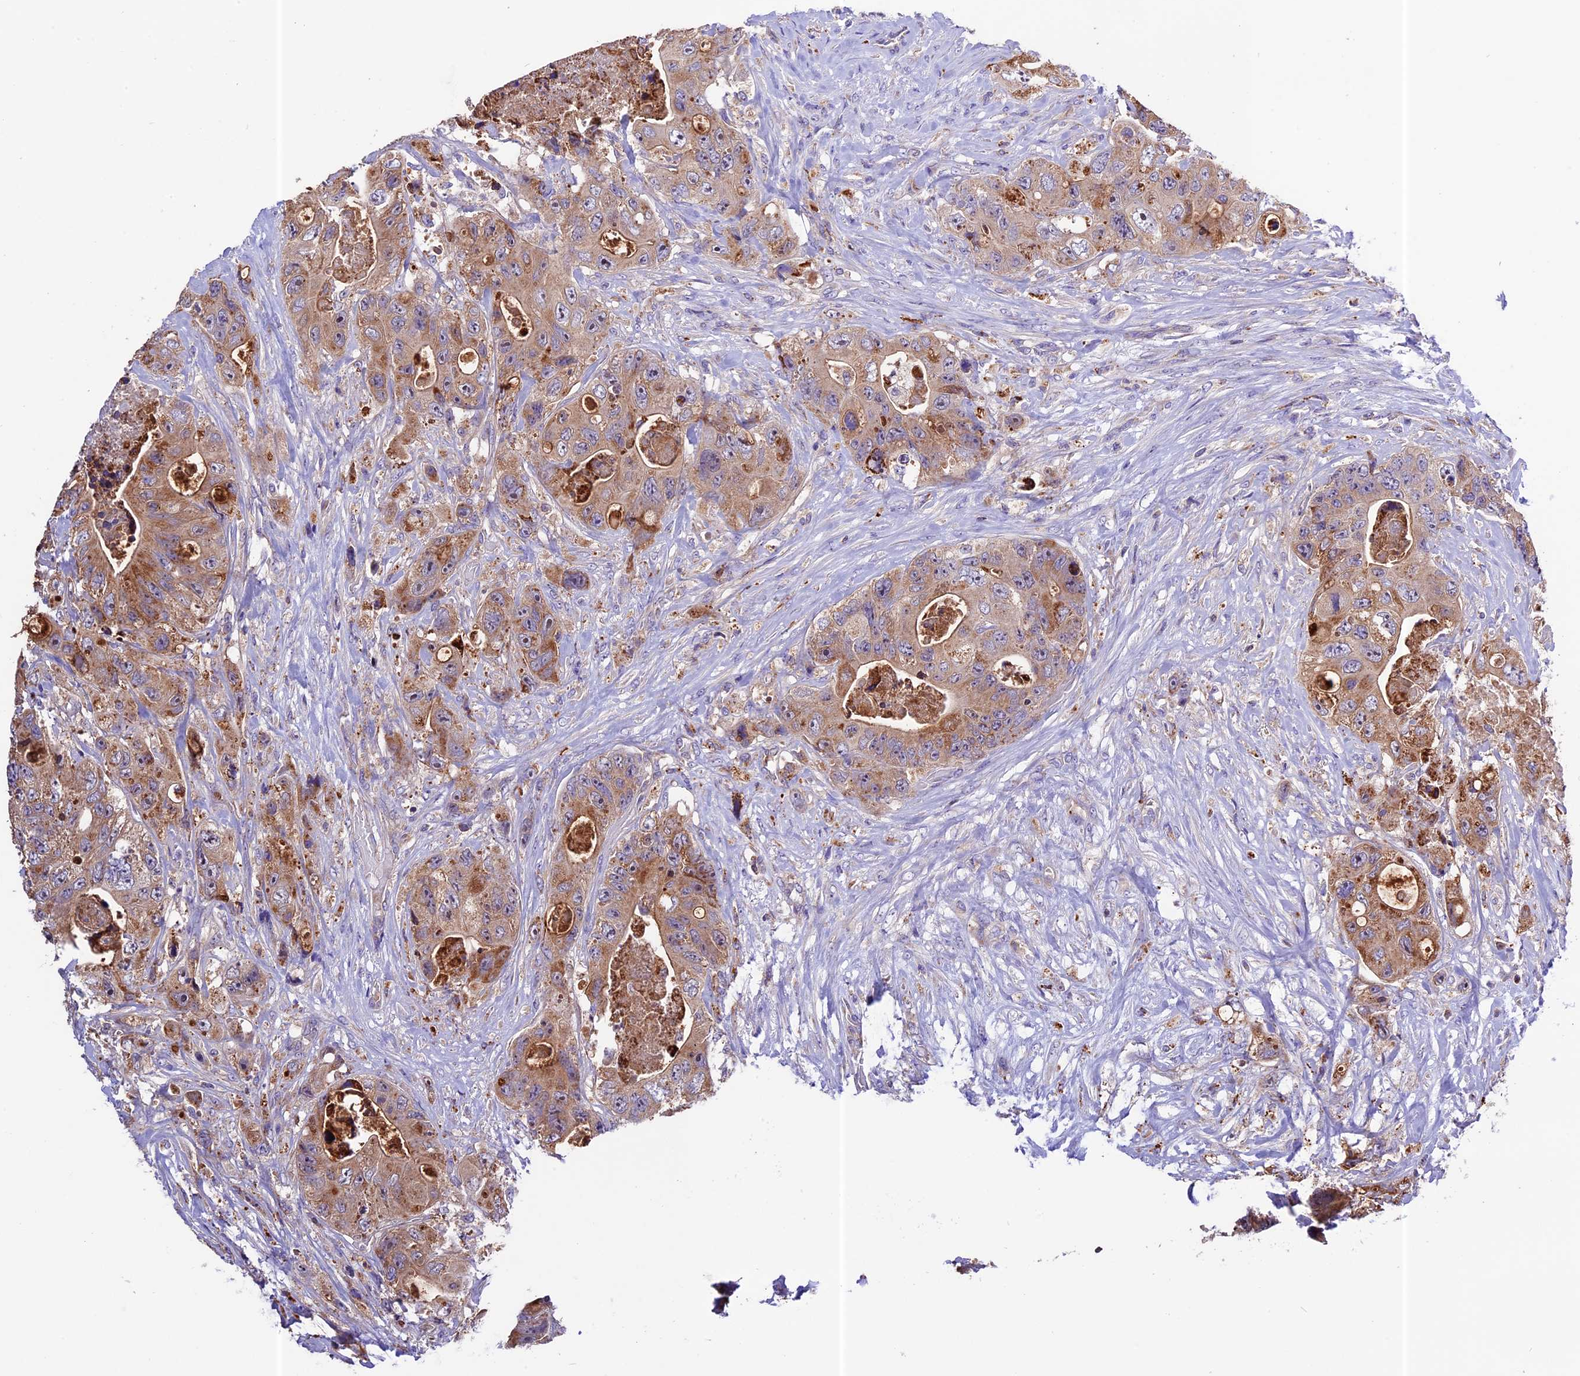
{"staining": {"intensity": "moderate", "quantity": ">75%", "location": "cytoplasmic/membranous"}, "tissue": "colorectal cancer", "cell_type": "Tumor cells", "image_type": "cancer", "snomed": [{"axis": "morphology", "description": "Adenocarcinoma, NOS"}, {"axis": "topography", "description": "Colon"}], "caption": "High-magnification brightfield microscopy of colorectal adenocarcinoma stained with DAB (3,3'-diaminobenzidine) (brown) and counterstained with hematoxylin (blue). tumor cells exhibit moderate cytoplasmic/membranous expression is present in approximately>75% of cells. The protein of interest is shown in brown color, while the nuclei are stained blue.", "gene": "METTL22", "patient": {"sex": "female", "age": 46}}